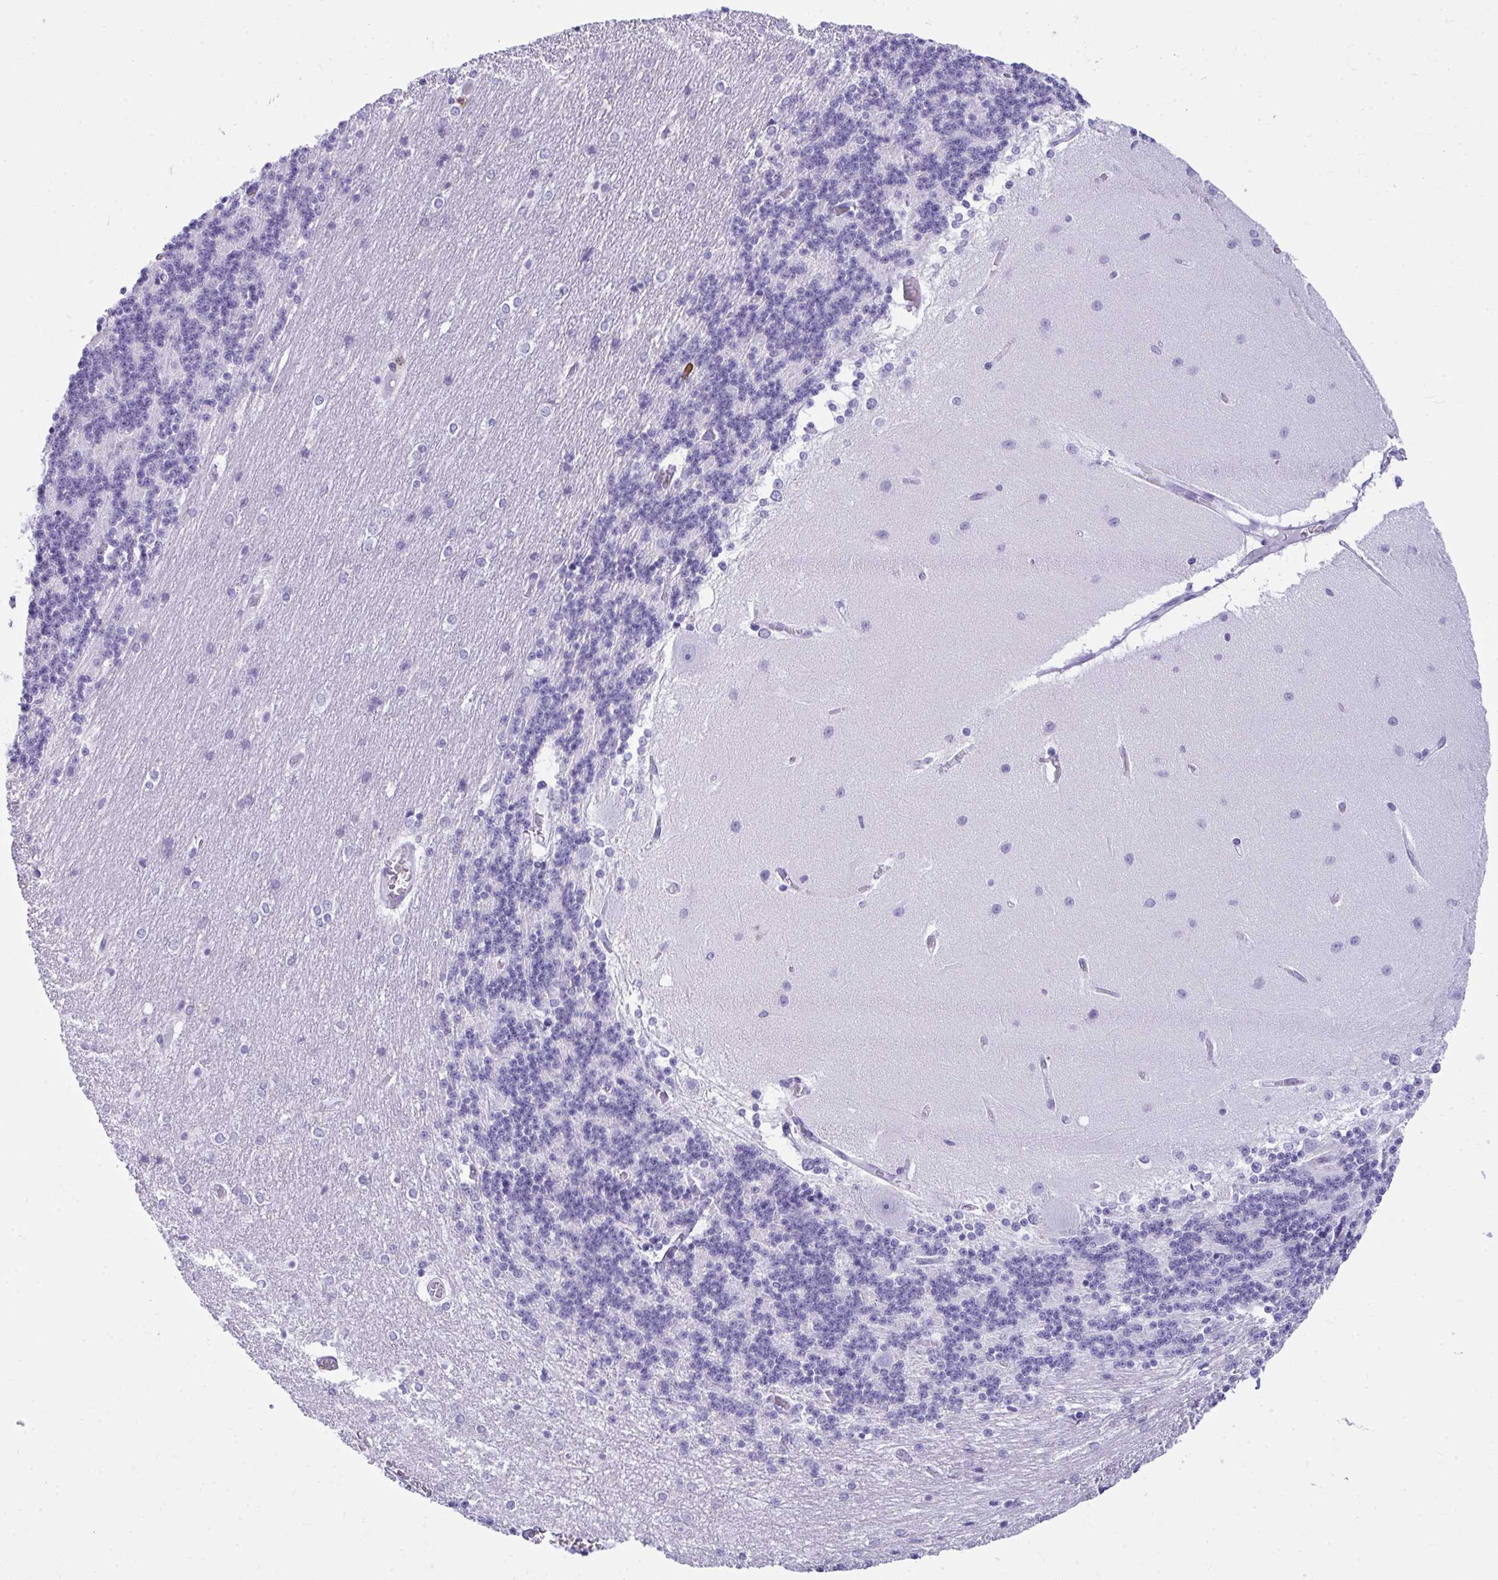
{"staining": {"intensity": "negative", "quantity": "none", "location": "none"}, "tissue": "cerebellum", "cell_type": "Cells in granular layer", "image_type": "normal", "snomed": [{"axis": "morphology", "description": "Normal tissue, NOS"}, {"axis": "topography", "description": "Cerebellum"}], "caption": "Immunohistochemistry (IHC) of benign cerebellum exhibits no staining in cells in granular layer.", "gene": "SPN", "patient": {"sex": "female", "age": 54}}